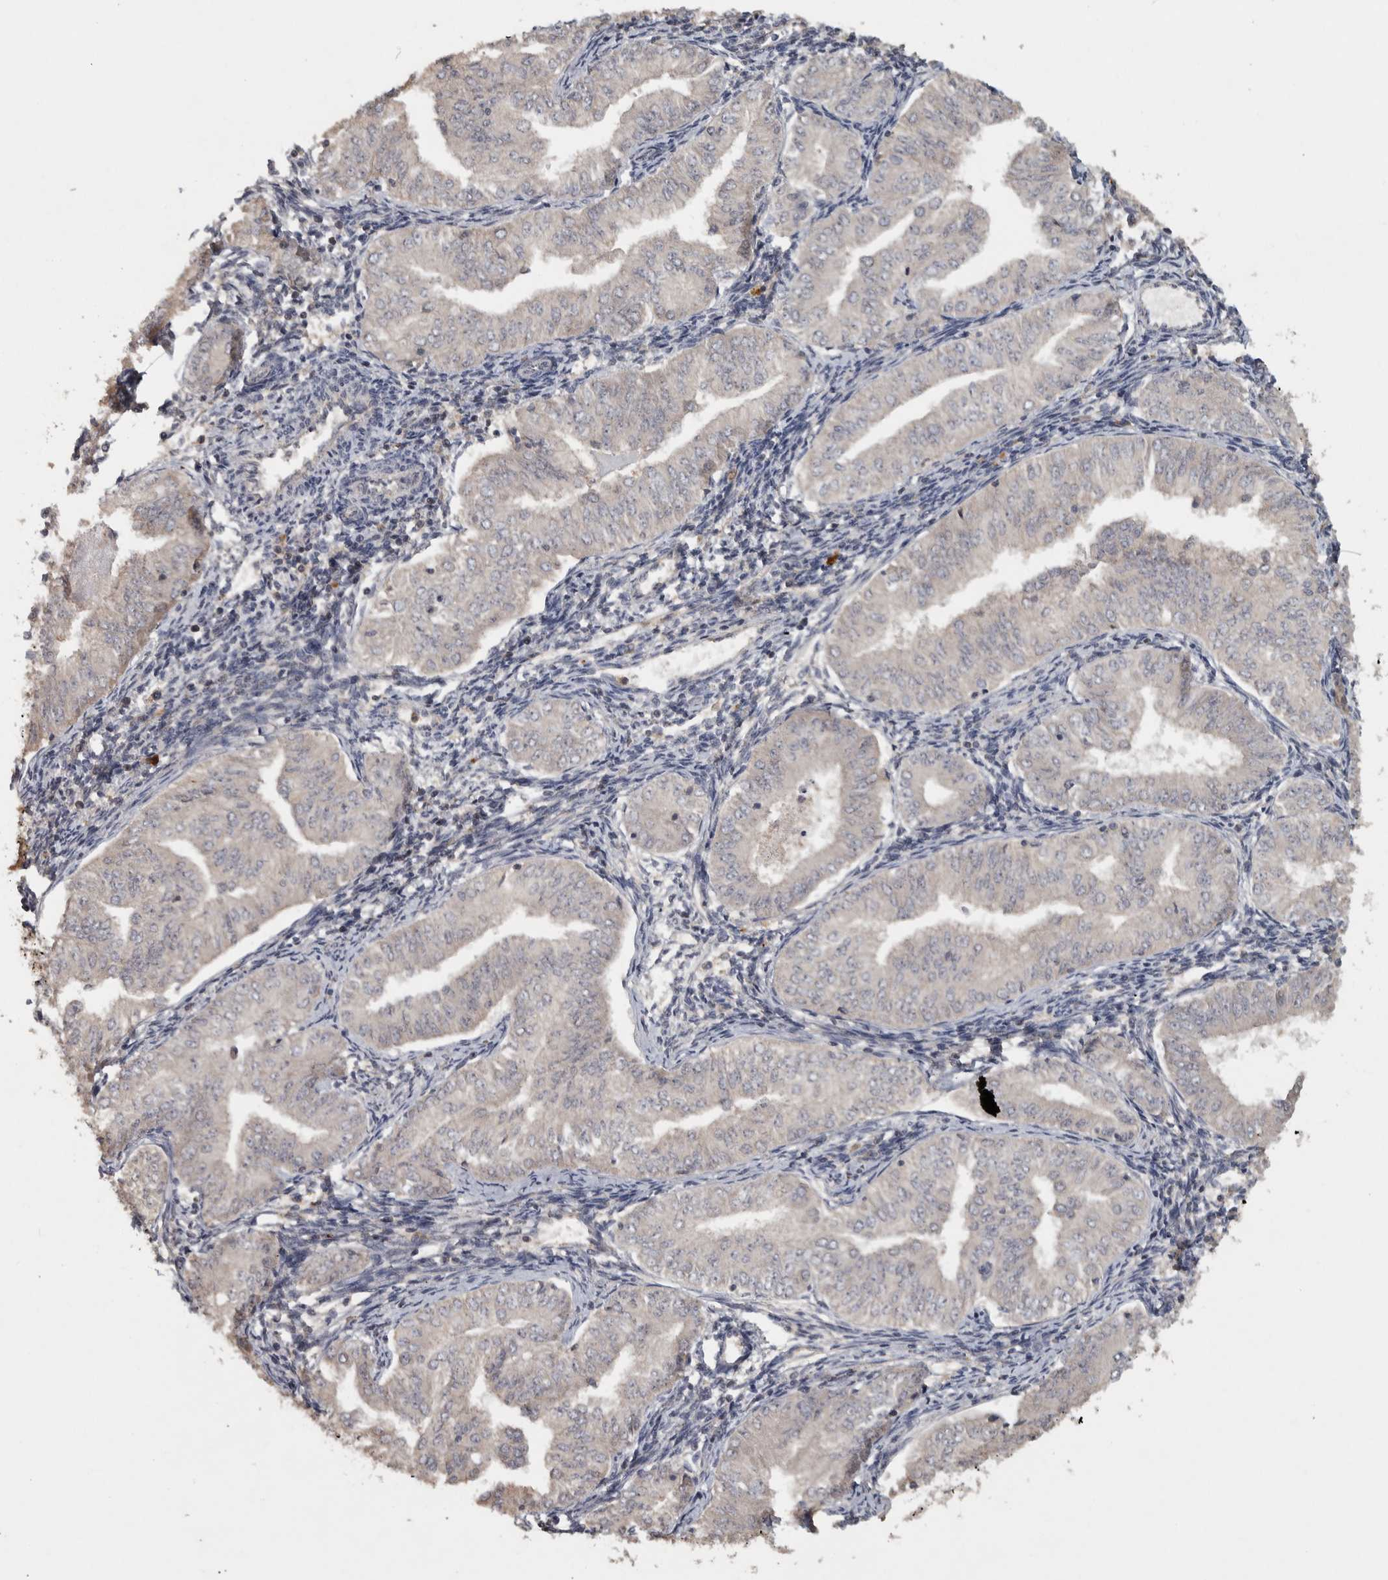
{"staining": {"intensity": "negative", "quantity": "none", "location": "none"}, "tissue": "endometrial cancer", "cell_type": "Tumor cells", "image_type": "cancer", "snomed": [{"axis": "morphology", "description": "Normal tissue, NOS"}, {"axis": "morphology", "description": "Adenocarcinoma, NOS"}, {"axis": "topography", "description": "Endometrium"}], "caption": "Immunohistochemistry of endometrial adenocarcinoma shows no positivity in tumor cells.", "gene": "EIF3H", "patient": {"sex": "female", "age": 53}}